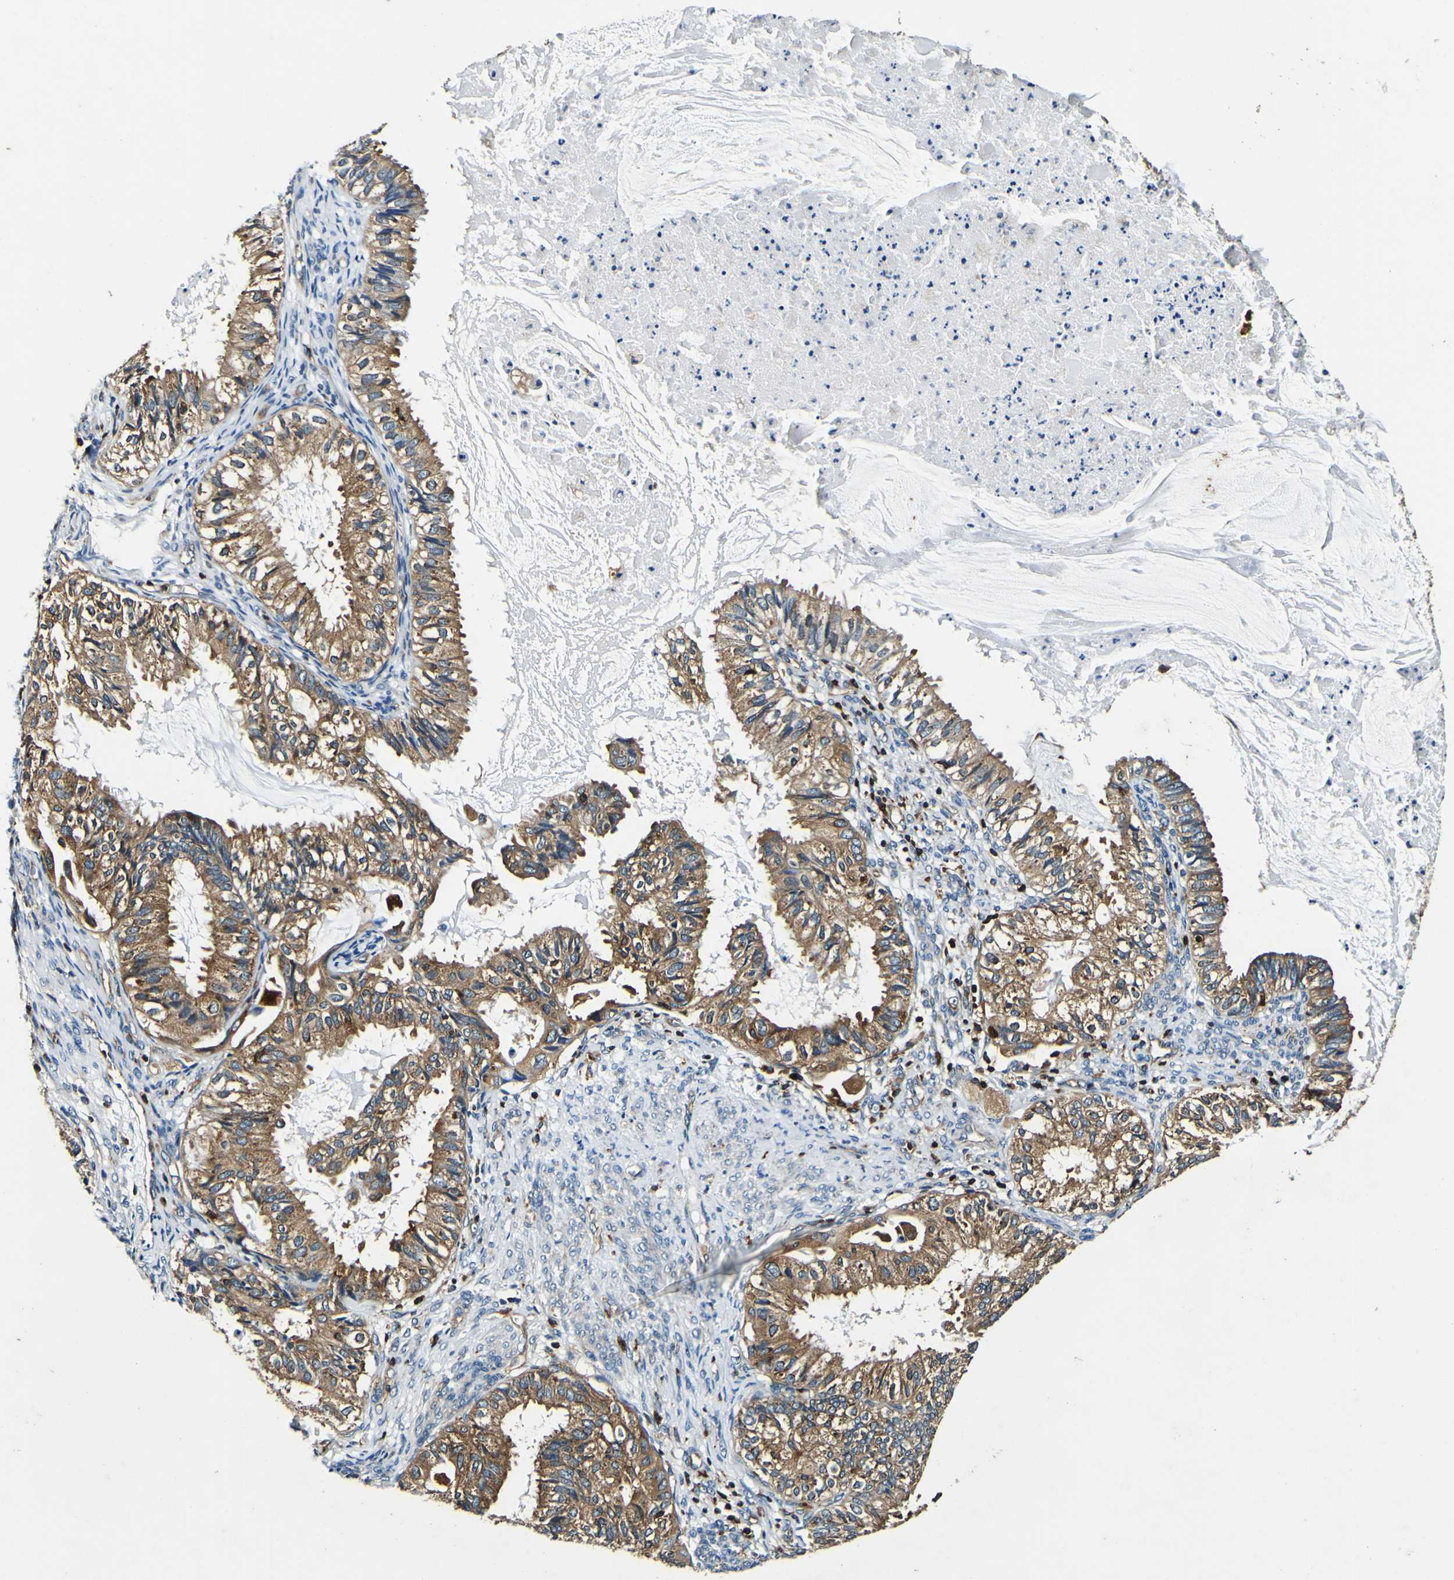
{"staining": {"intensity": "moderate", "quantity": ">75%", "location": "cytoplasmic/membranous"}, "tissue": "cervical cancer", "cell_type": "Tumor cells", "image_type": "cancer", "snomed": [{"axis": "morphology", "description": "Normal tissue, NOS"}, {"axis": "morphology", "description": "Adenocarcinoma, NOS"}, {"axis": "topography", "description": "Cervix"}, {"axis": "topography", "description": "Endometrium"}], "caption": "Immunohistochemical staining of human adenocarcinoma (cervical) shows medium levels of moderate cytoplasmic/membranous positivity in about >75% of tumor cells.", "gene": "RHOT2", "patient": {"sex": "female", "age": 86}}